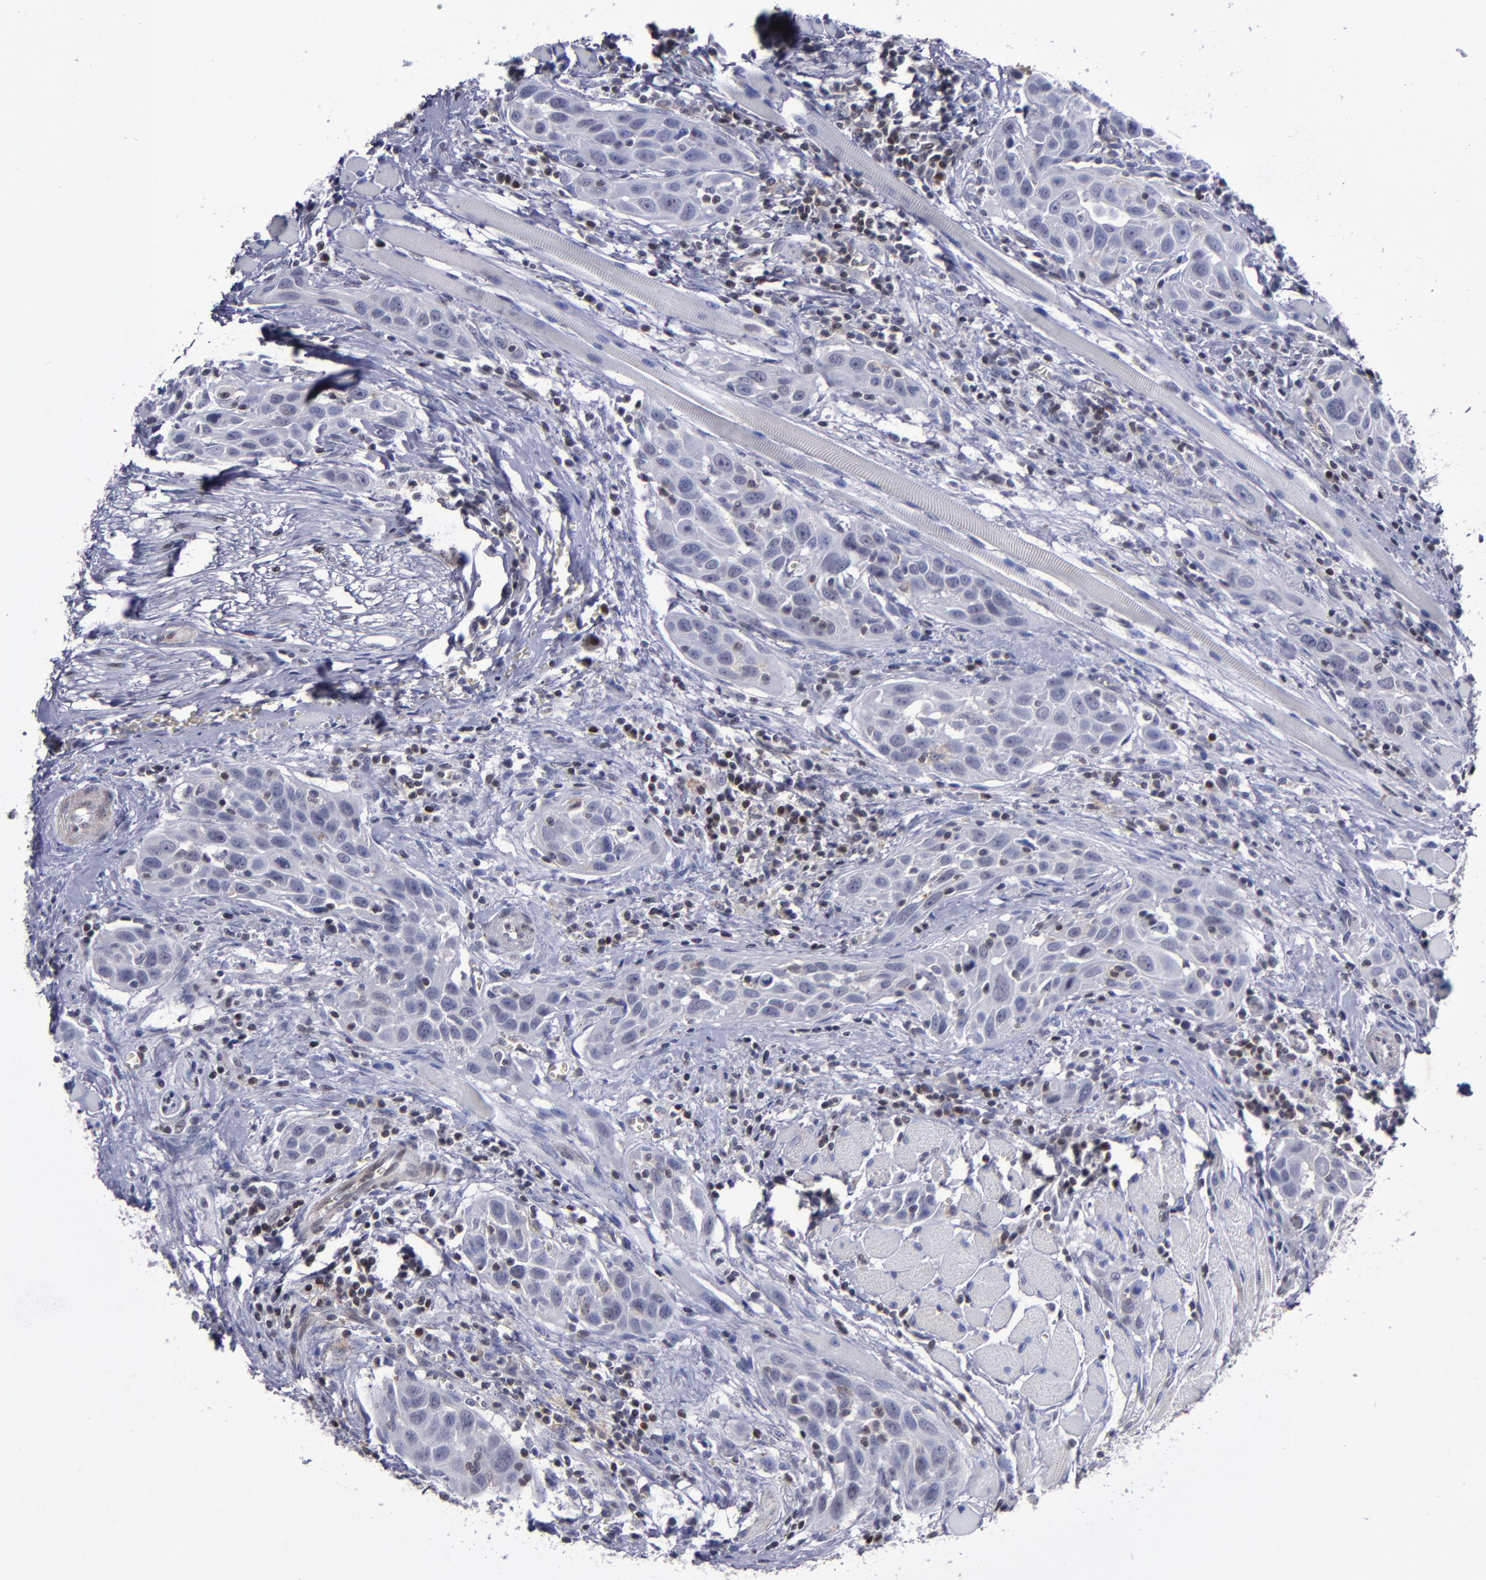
{"staining": {"intensity": "negative", "quantity": "none", "location": "none"}, "tissue": "head and neck cancer", "cell_type": "Tumor cells", "image_type": "cancer", "snomed": [{"axis": "morphology", "description": "Squamous cell carcinoma, NOS"}, {"axis": "topography", "description": "Oral tissue"}, {"axis": "topography", "description": "Head-Neck"}], "caption": "DAB immunohistochemical staining of human head and neck squamous cell carcinoma shows no significant expression in tumor cells.", "gene": "MGMT", "patient": {"sex": "female", "age": 50}}